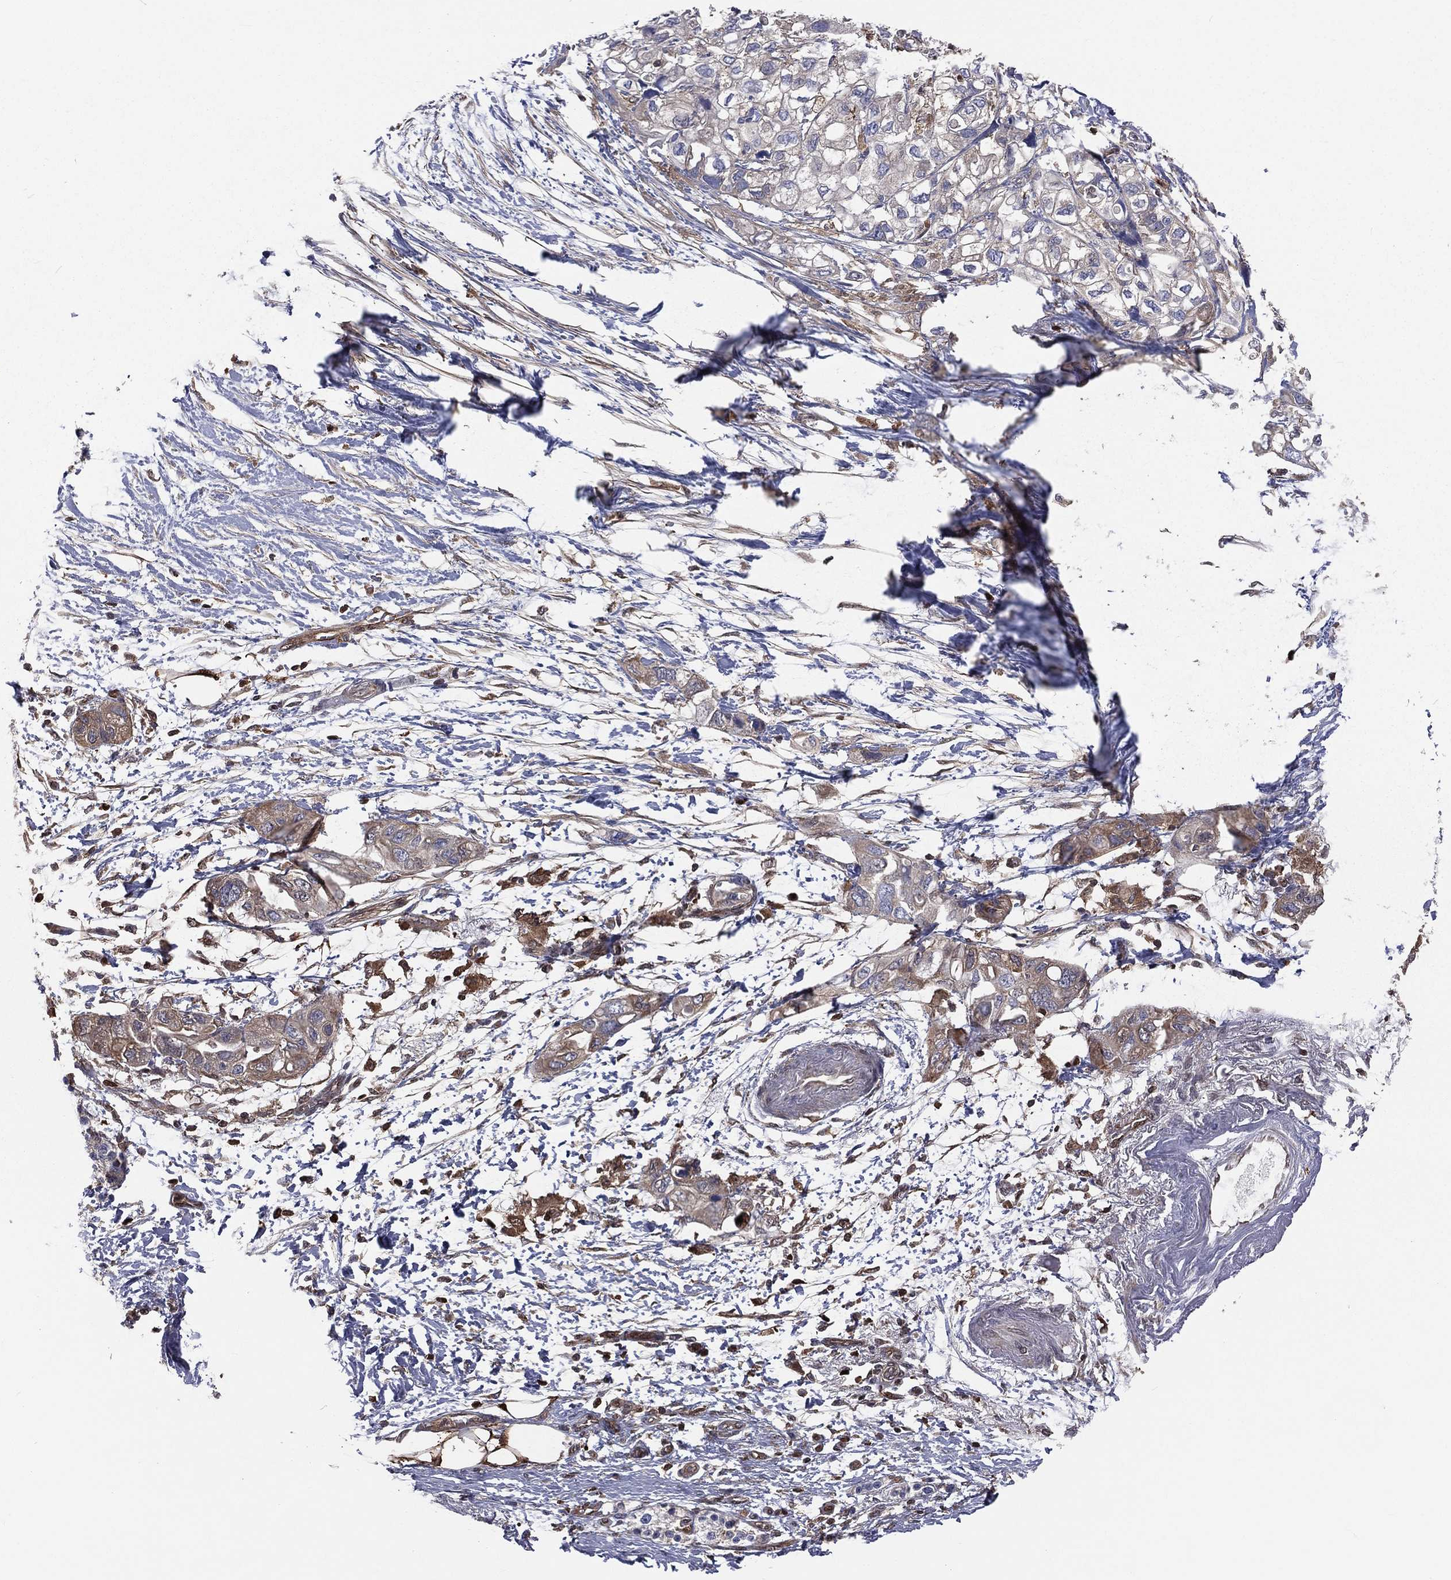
{"staining": {"intensity": "weak", "quantity": "25%-75%", "location": "cytoplasmic/membranous"}, "tissue": "pancreatic cancer", "cell_type": "Tumor cells", "image_type": "cancer", "snomed": [{"axis": "morphology", "description": "Adenocarcinoma, NOS"}, {"axis": "topography", "description": "Pancreas"}], "caption": "Immunohistochemistry (IHC) image of human pancreatic cancer (adenocarcinoma) stained for a protein (brown), which exhibits low levels of weak cytoplasmic/membranous staining in approximately 25%-75% of tumor cells.", "gene": "TBC1D2", "patient": {"sex": "female", "age": 72}}